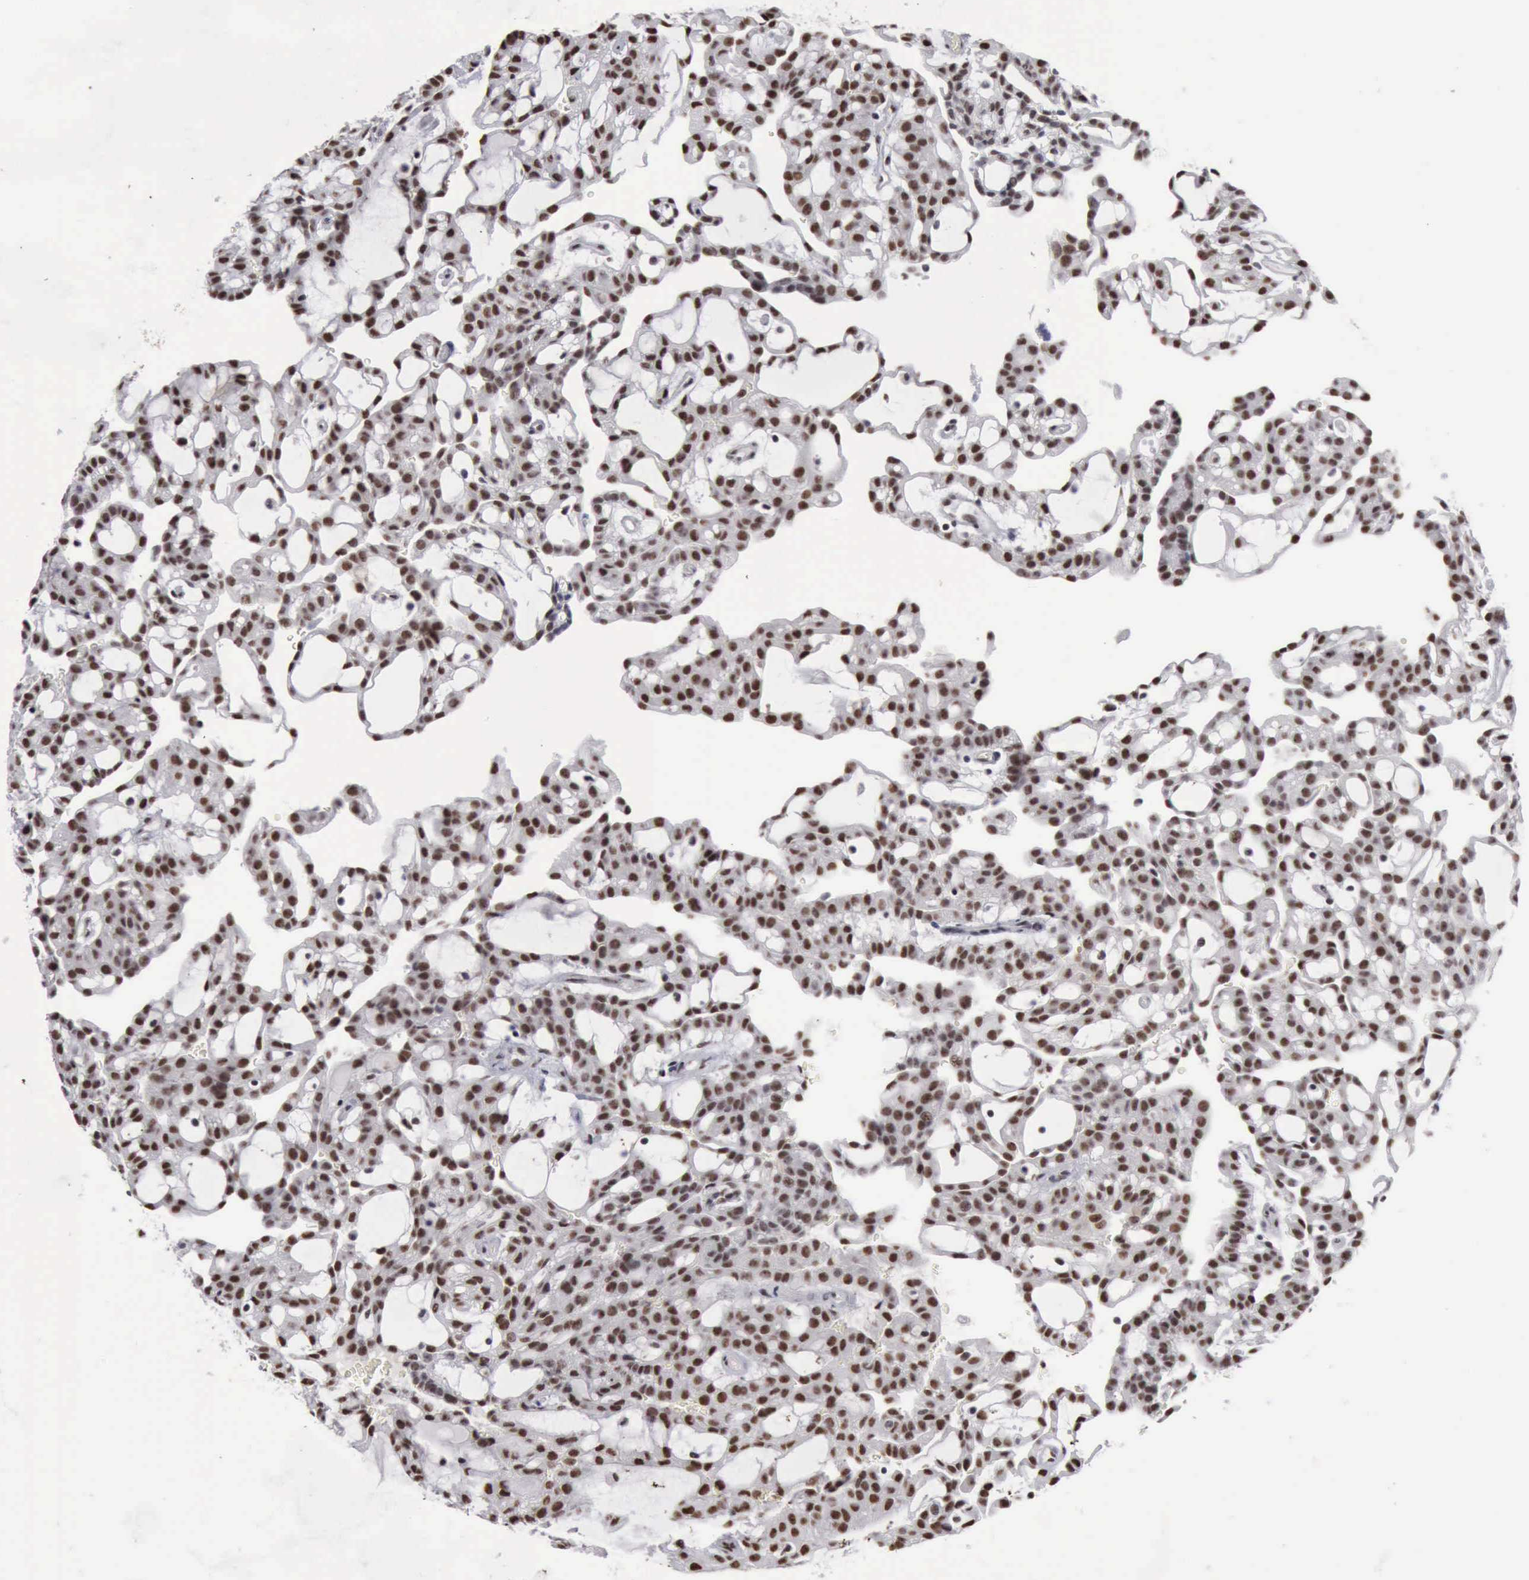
{"staining": {"intensity": "strong", "quantity": ">75%", "location": "nuclear"}, "tissue": "renal cancer", "cell_type": "Tumor cells", "image_type": "cancer", "snomed": [{"axis": "morphology", "description": "Adenocarcinoma, NOS"}, {"axis": "topography", "description": "Kidney"}], "caption": "Renal cancer was stained to show a protein in brown. There is high levels of strong nuclear staining in about >75% of tumor cells. The staining is performed using DAB (3,3'-diaminobenzidine) brown chromogen to label protein expression. The nuclei are counter-stained blue using hematoxylin.", "gene": "KIAA0586", "patient": {"sex": "male", "age": 63}}